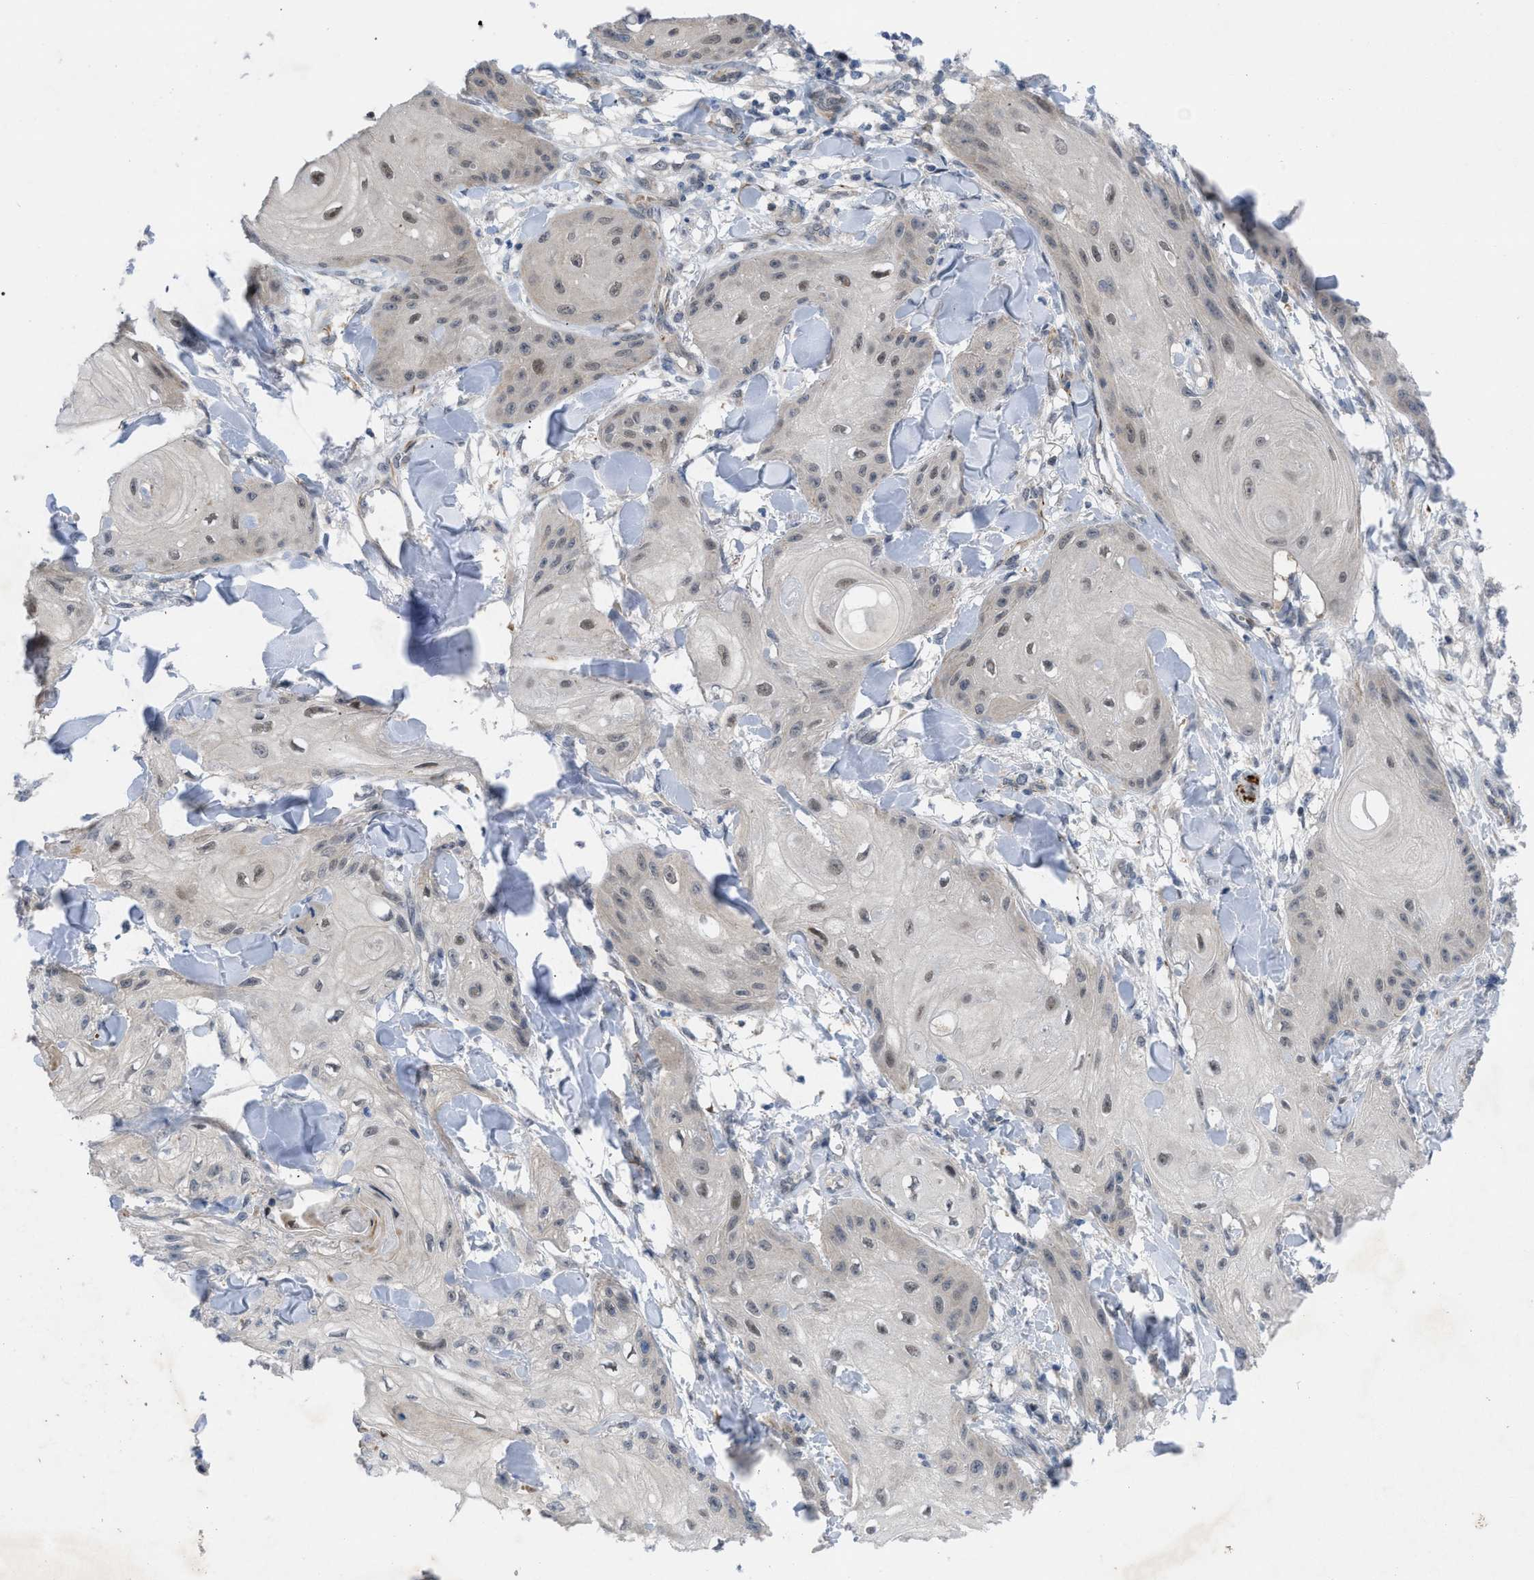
{"staining": {"intensity": "negative", "quantity": "none", "location": "none"}, "tissue": "skin cancer", "cell_type": "Tumor cells", "image_type": "cancer", "snomed": [{"axis": "morphology", "description": "Squamous cell carcinoma, NOS"}, {"axis": "topography", "description": "Skin"}], "caption": "Immunohistochemistry (IHC) photomicrograph of neoplastic tissue: human squamous cell carcinoma (skin) stained with DAB shows no significant protein expression in tumor cells.", "gene": "IL17RE", "patient": {"sex": "male", "age": 74}}